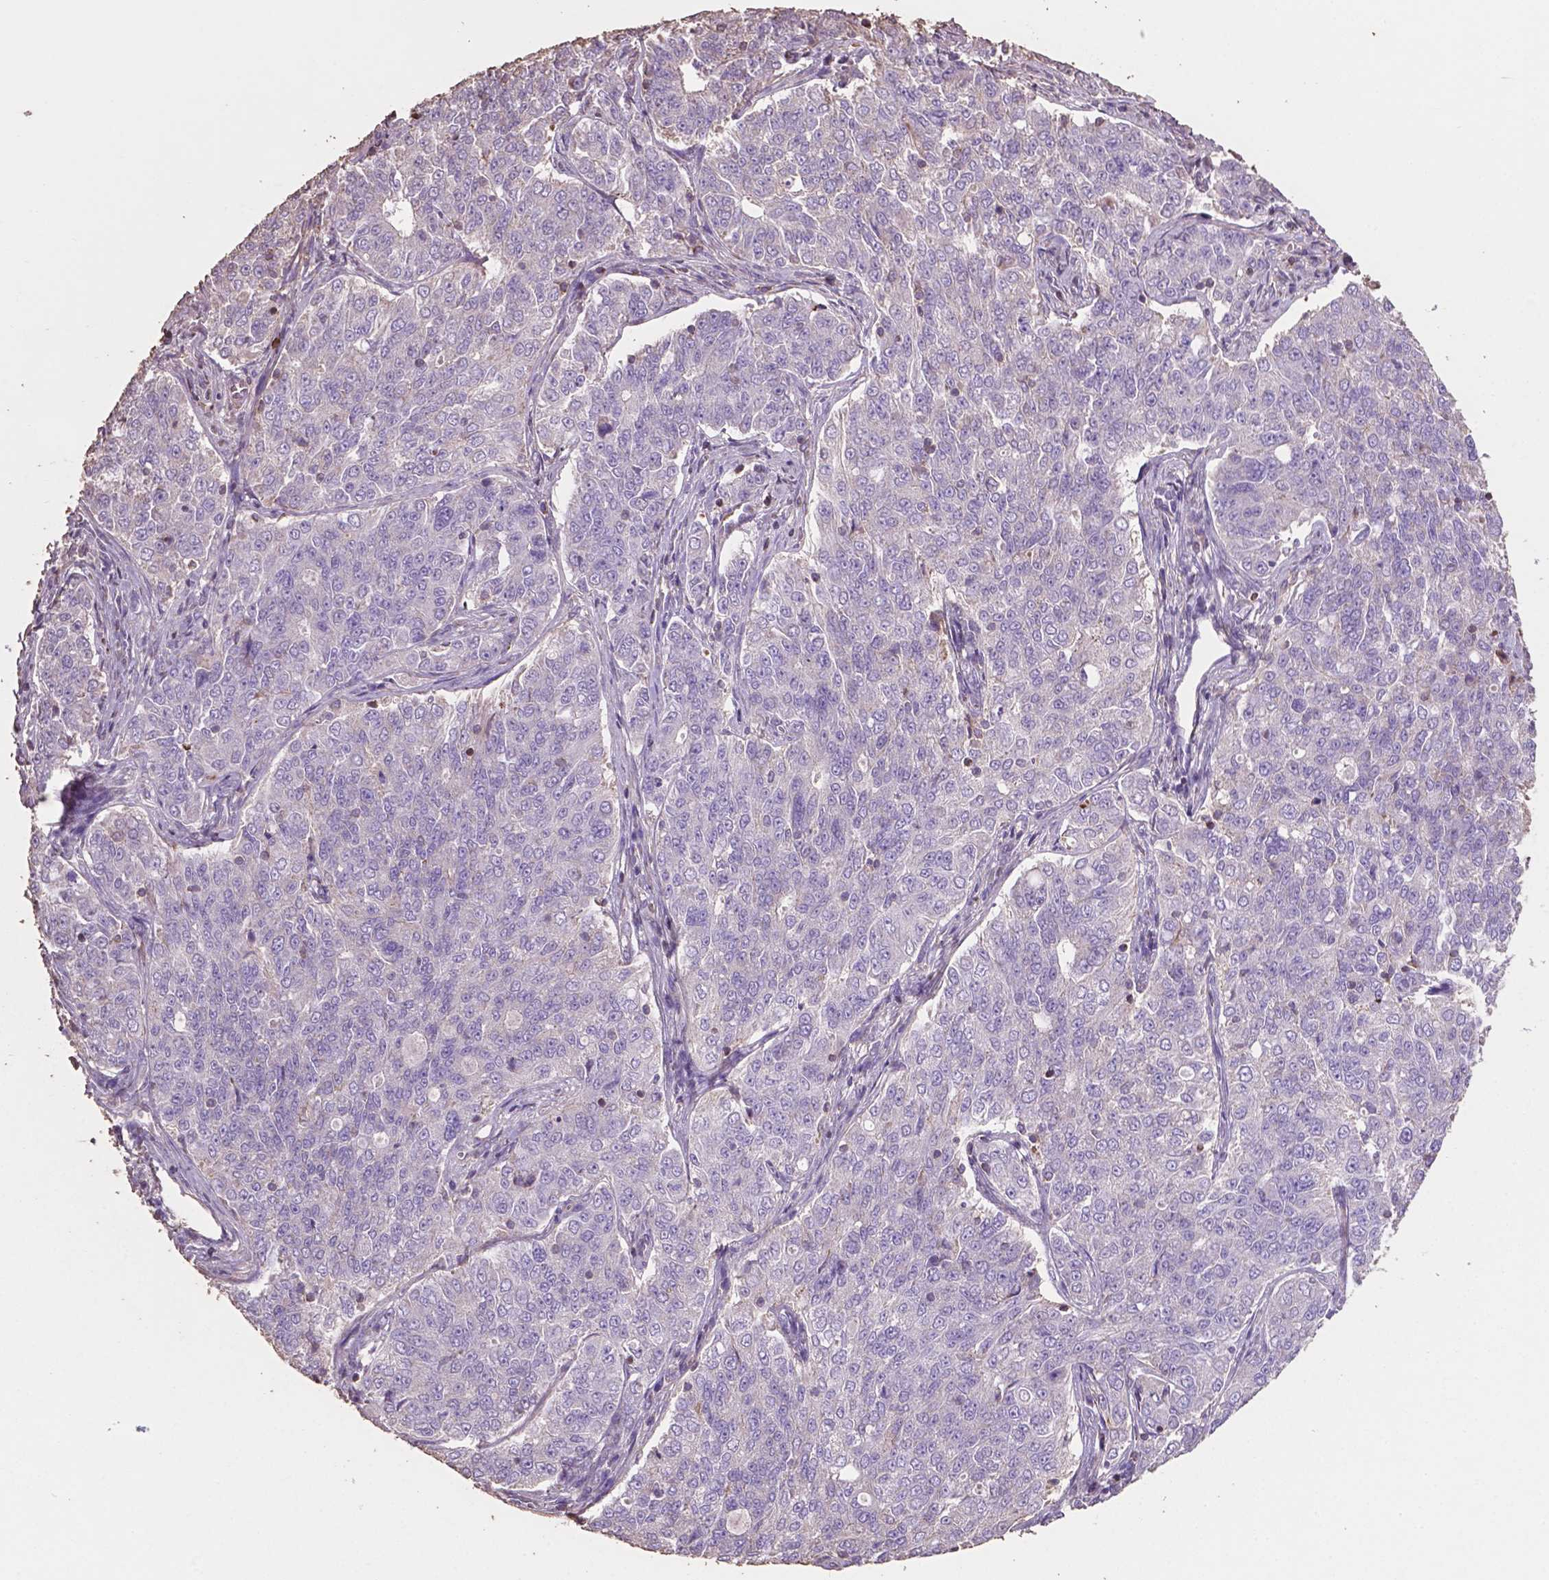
{"staining": {"intensity": "negative", "quantity": "none", "location": "none"}, "tissue": "endometrial cancer", "cell_type": "Tumor cells", "image_type": "cancer", "snomed": [{"axis": "morphology", "description": "Adenocarcinoma, NOS"}, {"axis": "topography", "description": "Endometrium"}], "caption": "An immunohistochemistry photomicrograph of adenocarcinoma (endometrial) is shown. There is no staining in tumor cells of adenocarcinoma (endometrial). (Stains: DAB (3,3'-diaminobenzidine) immunohistochemistry (IHC) with hematoxylin counter stain, Microscopy: brightfield microscopy at high magnification).", "gene": "COMMD4", "patient": {"sex": "female", "age": 43}}